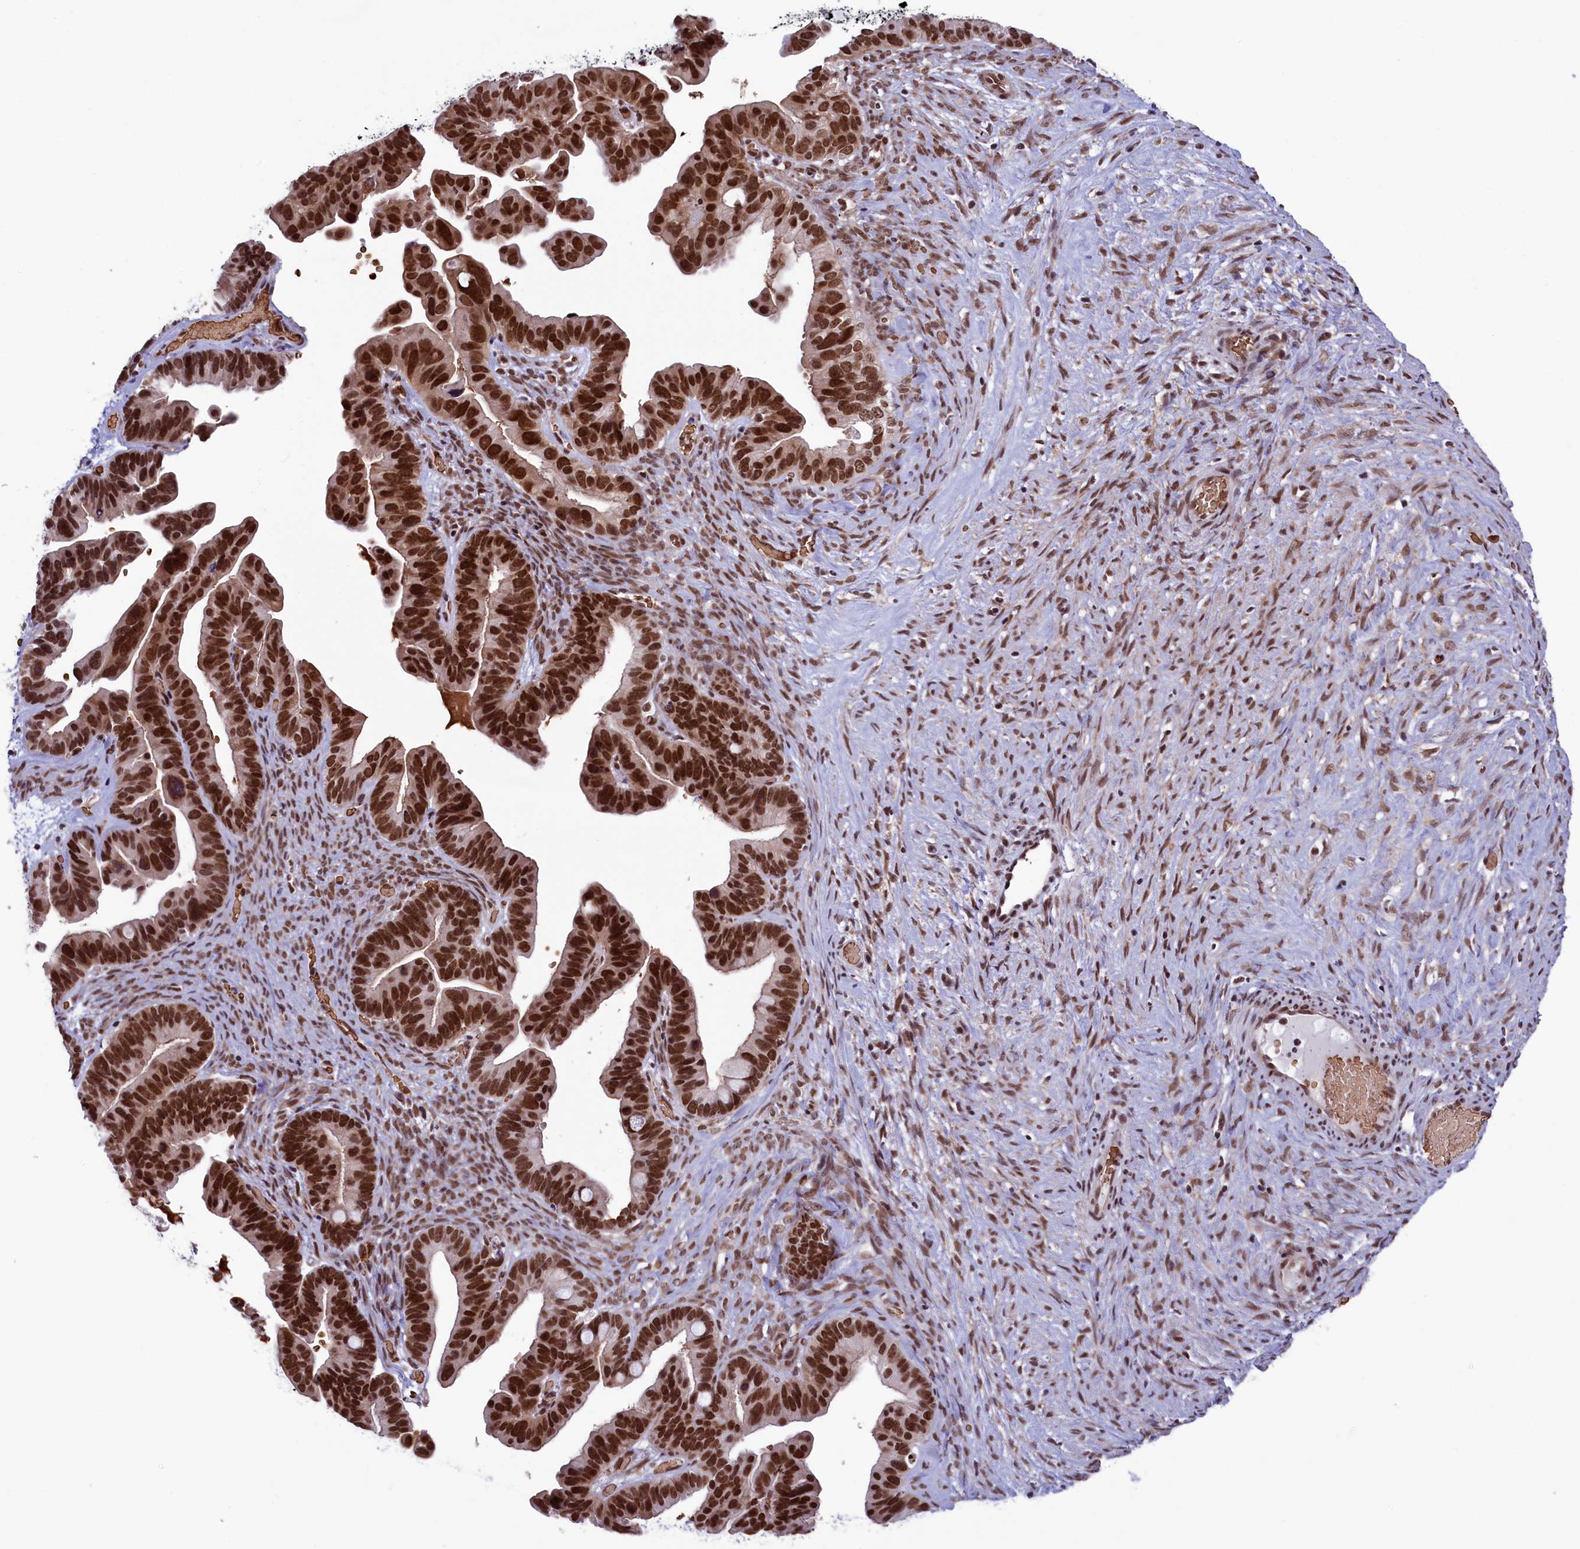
{"staining": {"intensity": "strong", "quantity": ">75%", "location": "nuclear"}, "tissue": "ovarian cancer", "cell_type": "Tumor cells", "image_type": "cancer", "snomed": [{"axis": "morphology", "description": "Cystadenocarcinoma, serous, NOS"}, {"axis": "topography", "description": "Ovary"}], "caption": "A high-resolution histopathology image shows immunohistochemistry staining of ovarian serous cystadenocarcinoma, which exhibits strong nuclear positivity in approximately >75% of tumor cells. The staining was performed using DAB to visualize the protein expression in brown, while the nuclei were stained in blue with hematoxylin (Magnification: 20x).", "gene": "MPHOSPH8", "patient": {"sex": "female", "age": 56}}